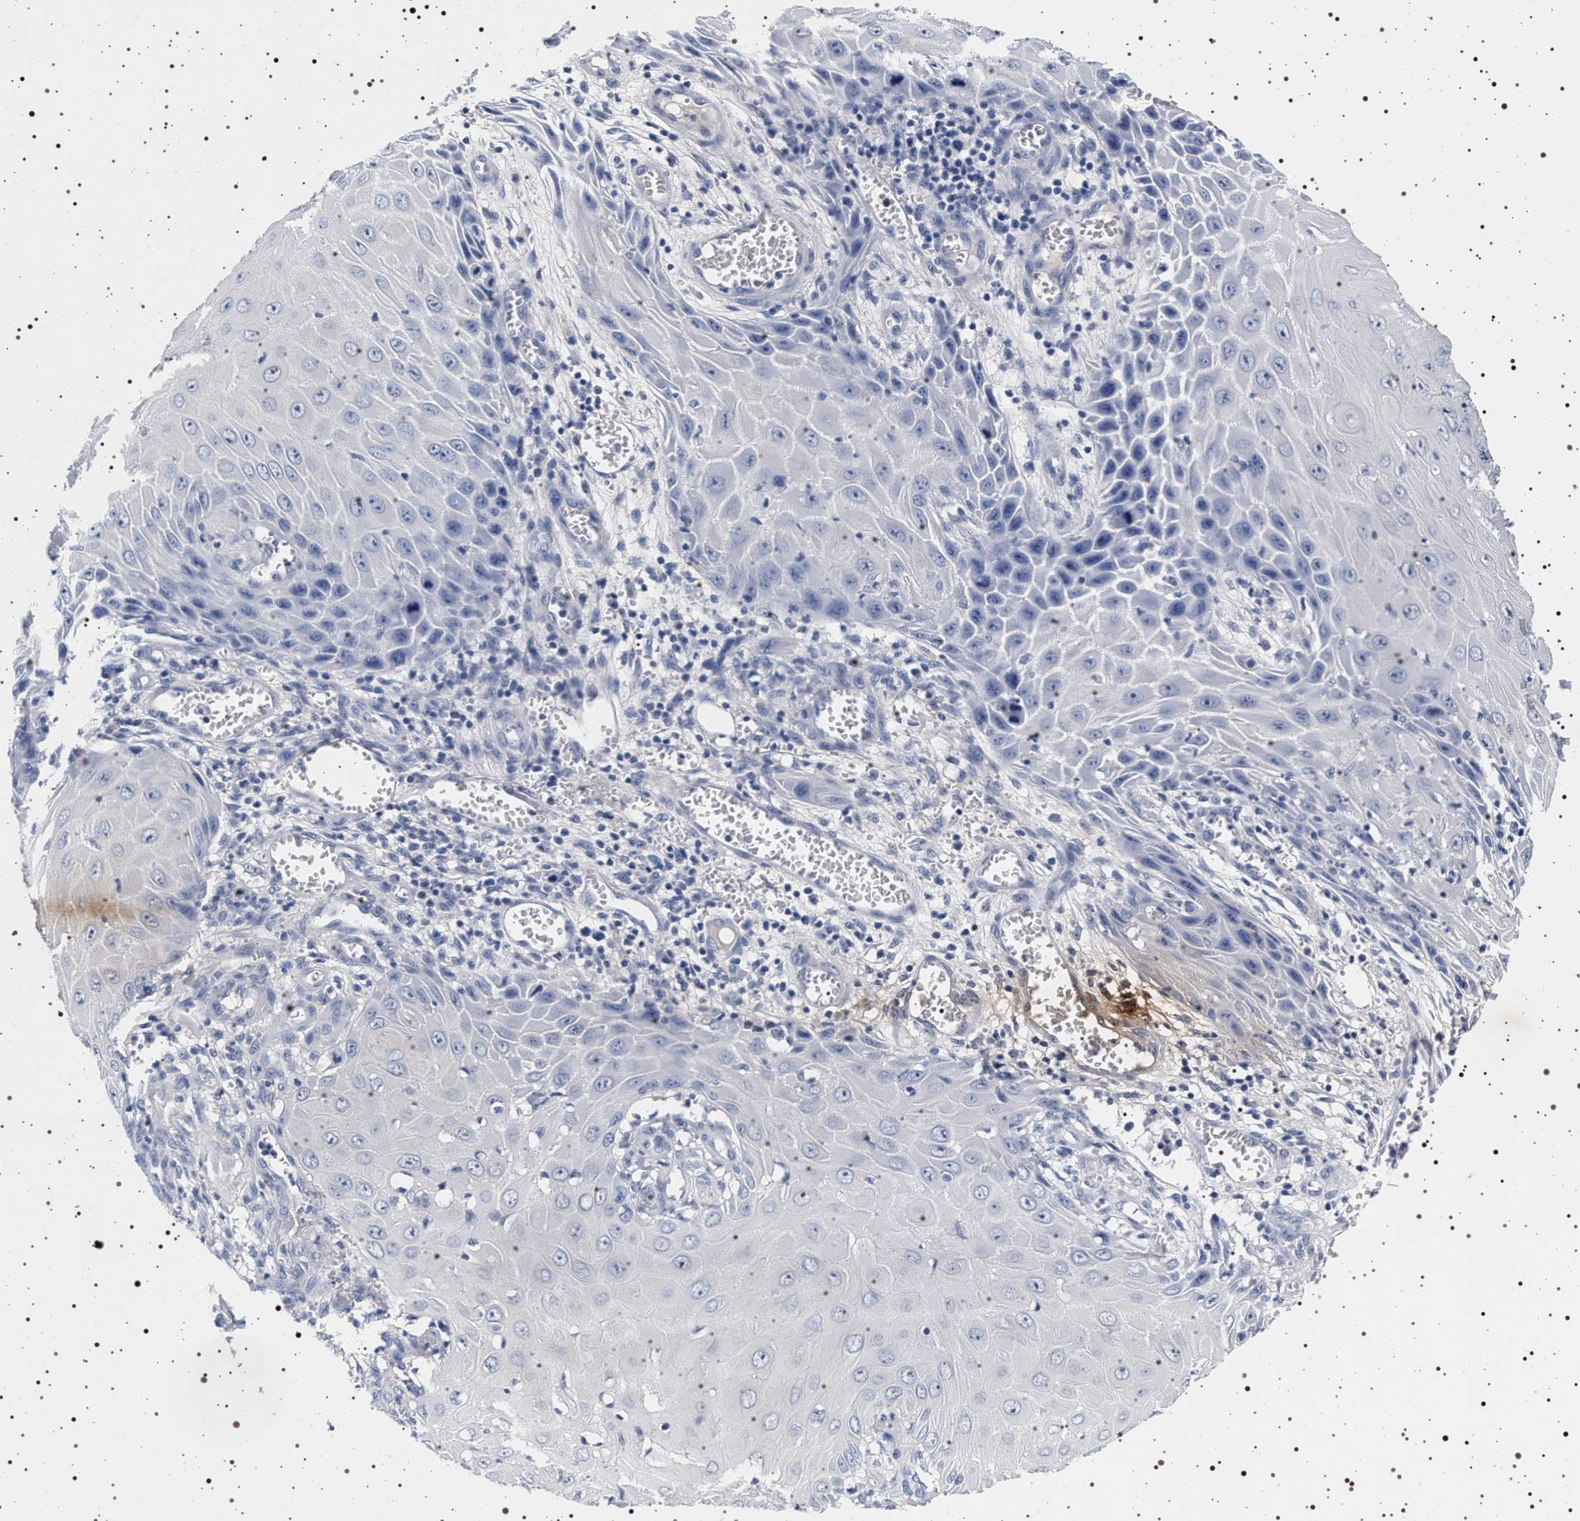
{"staining": {"intensity": "negative", "quantity": "none", "location": "none"}, "tissue": "skin cancer", "cell_type": "Tumor cells", "image_type": "cancer", "snomed": [{"axis": "morphology", "description": "Squamous cell carcinoma, NOS"}, {"axis": "topography", "description": "Skin"}], "caption": "A photomicrograph of skin squamous cell carcinoma stained for a protein reveals no brown staining in tumor cells.", "gene": "MAPK10", "patient": {"sex": "female", "age": 73}}